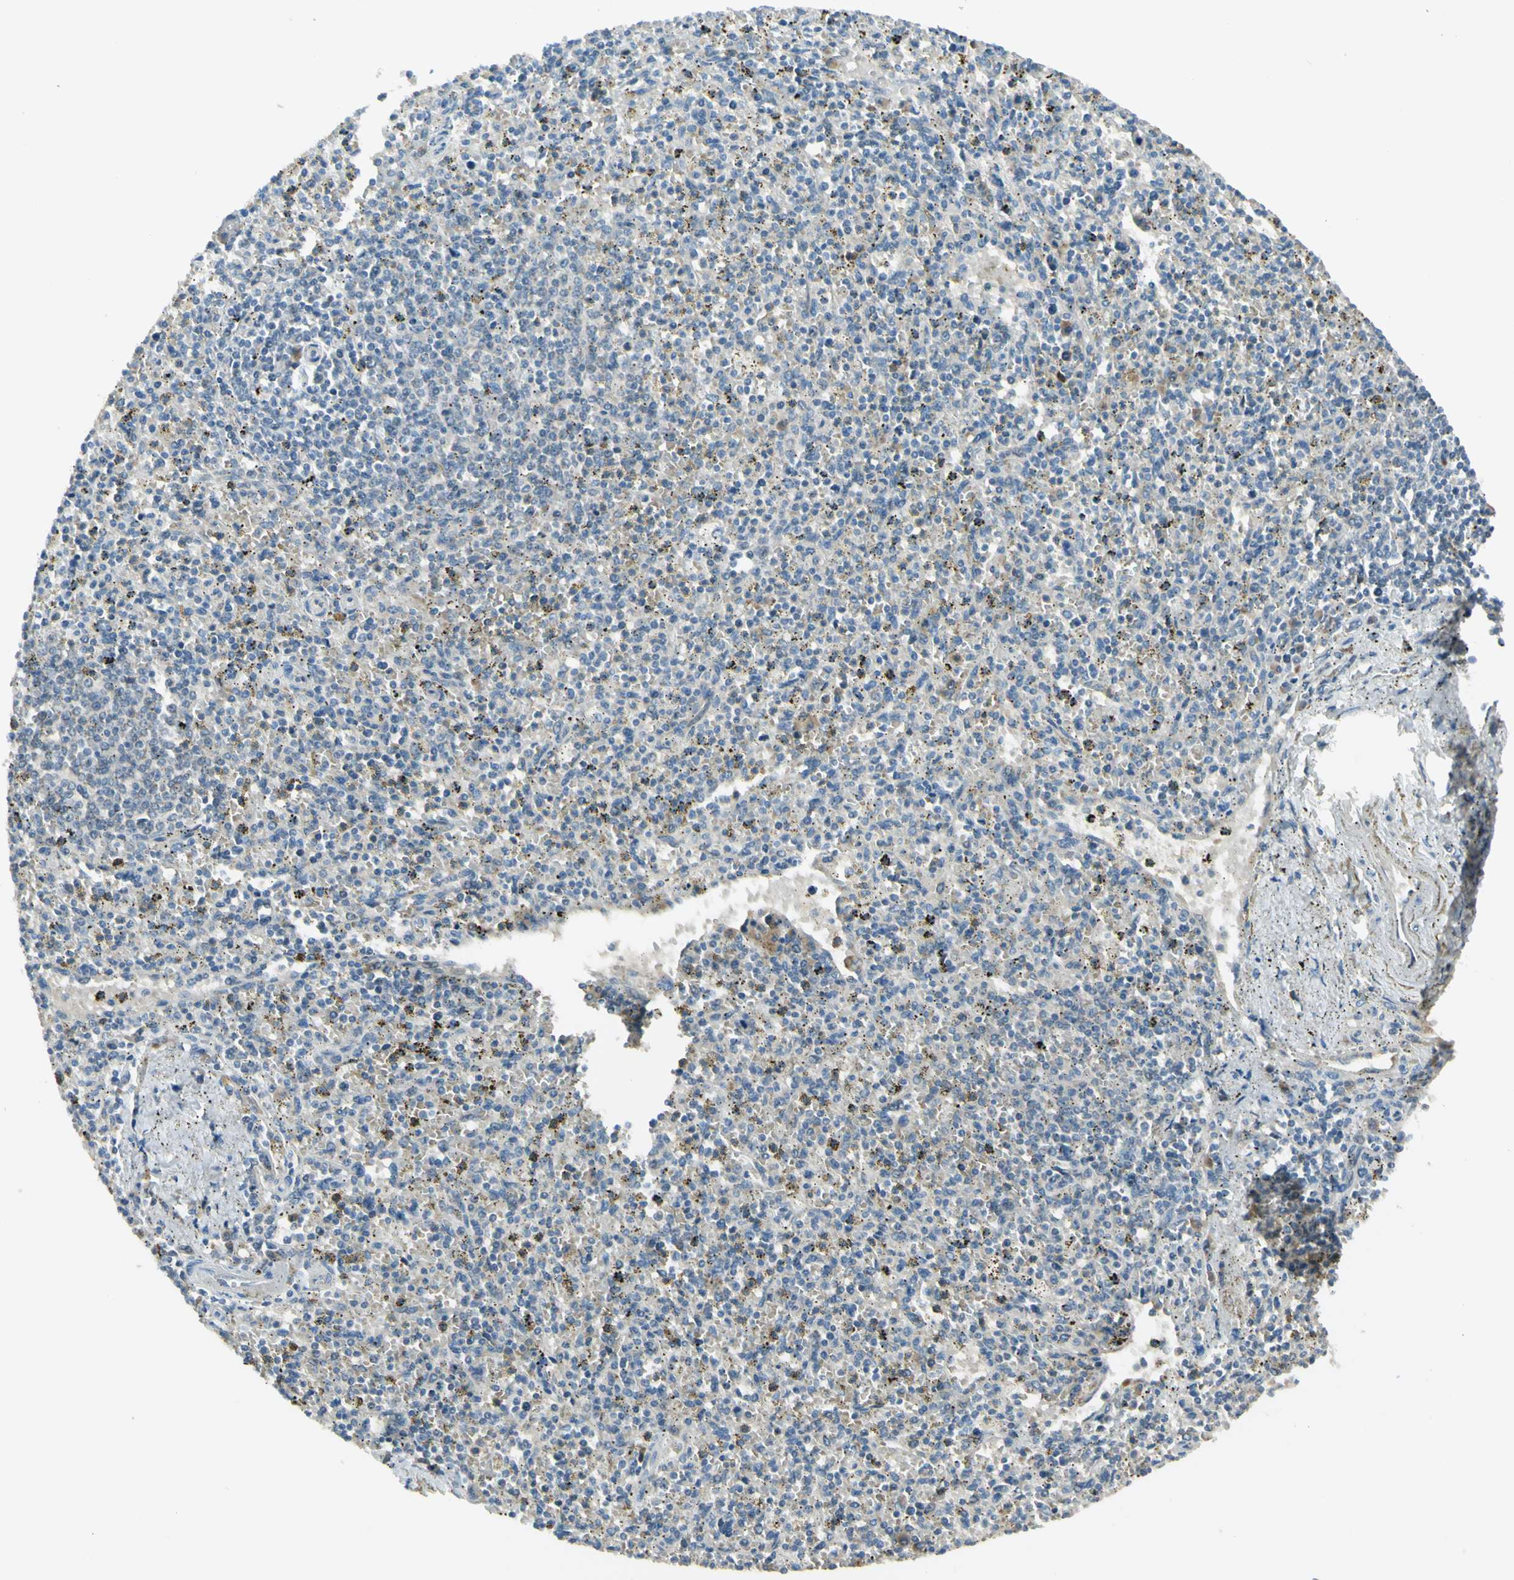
{"staining": {"intensity": "weak", "quantity": "25%-75%", "location": "cytoplasmic/membranous"}, "tissue": "spleen", "cell_type": "Cells in red pulp", "image_type": "normal", "snomed": [{"axis": "morphology", "description": "Normal tissue, NOS"}, {"axis": "topography", "description": "Spleen"}], "caption": "An image showing weak cytoplasmic/membranous positivity in about 25%-75% of cells in red pulp in normal spleen, as visualized by brown immunohistochemical staining.", "gene": "NPHP3", "patient": {"sex": "male", "age": 72}}